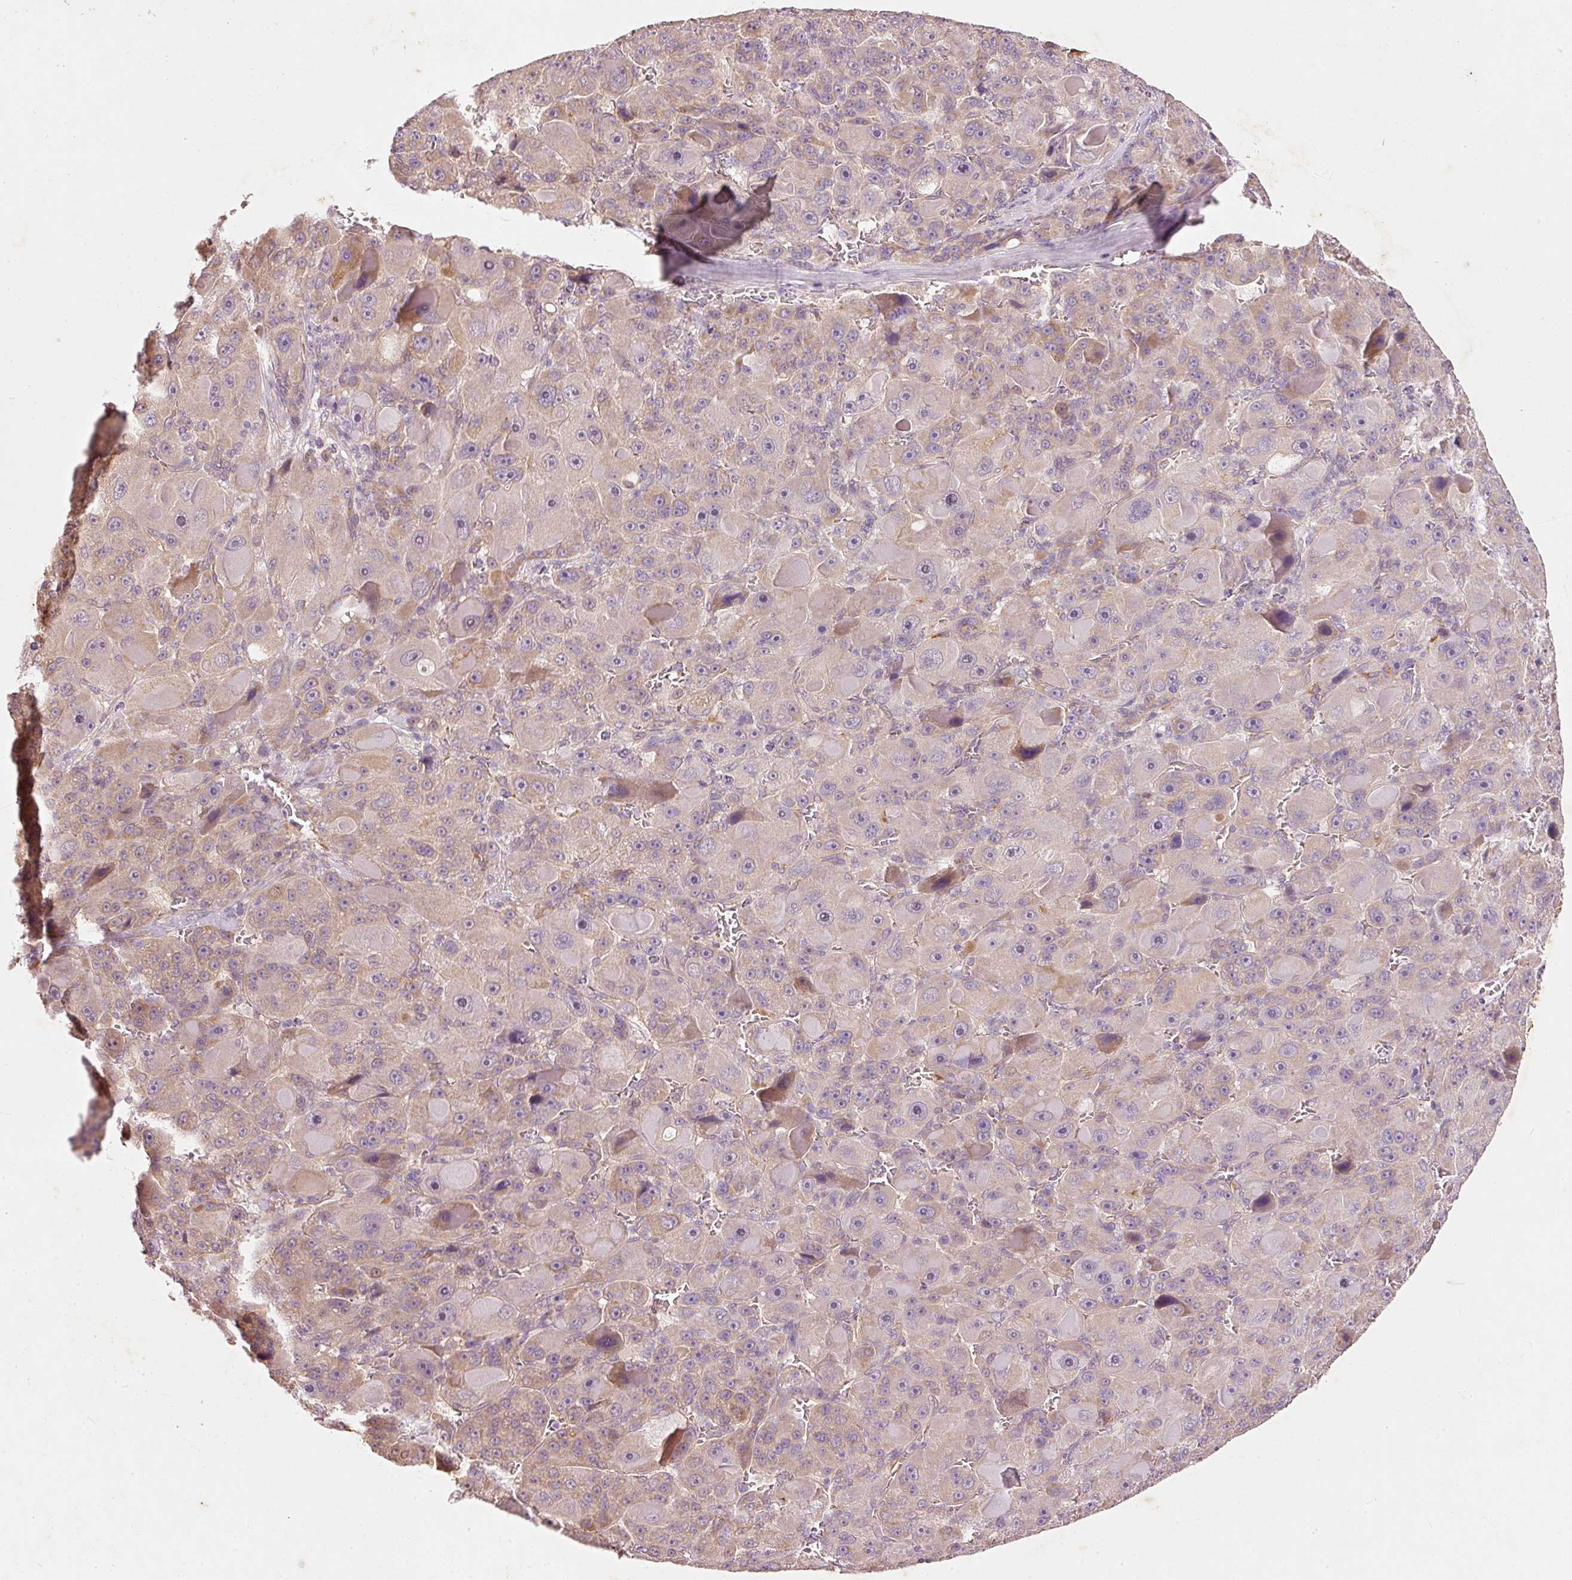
{"staining": {"intensity": "weak", "quantity": "<25%", "location": "cytoplasmic/membranous"}, "tissue": "liver cancer", "cell_type": "Tumor cells", "image_type": "cancer", "snomed": [{"axis": "morphology", "description": "Carcinoma, Hepatocellular, NOS"}, {"axis": "topography", "description": "Liver"}], "caption": "An immunohistochemistry photomicrograph of liver cancer is shown. There is no staining in tumor cells of liver cancer.", "gene": "RGL2", "patient": {"sex": "male", "age": 76}}